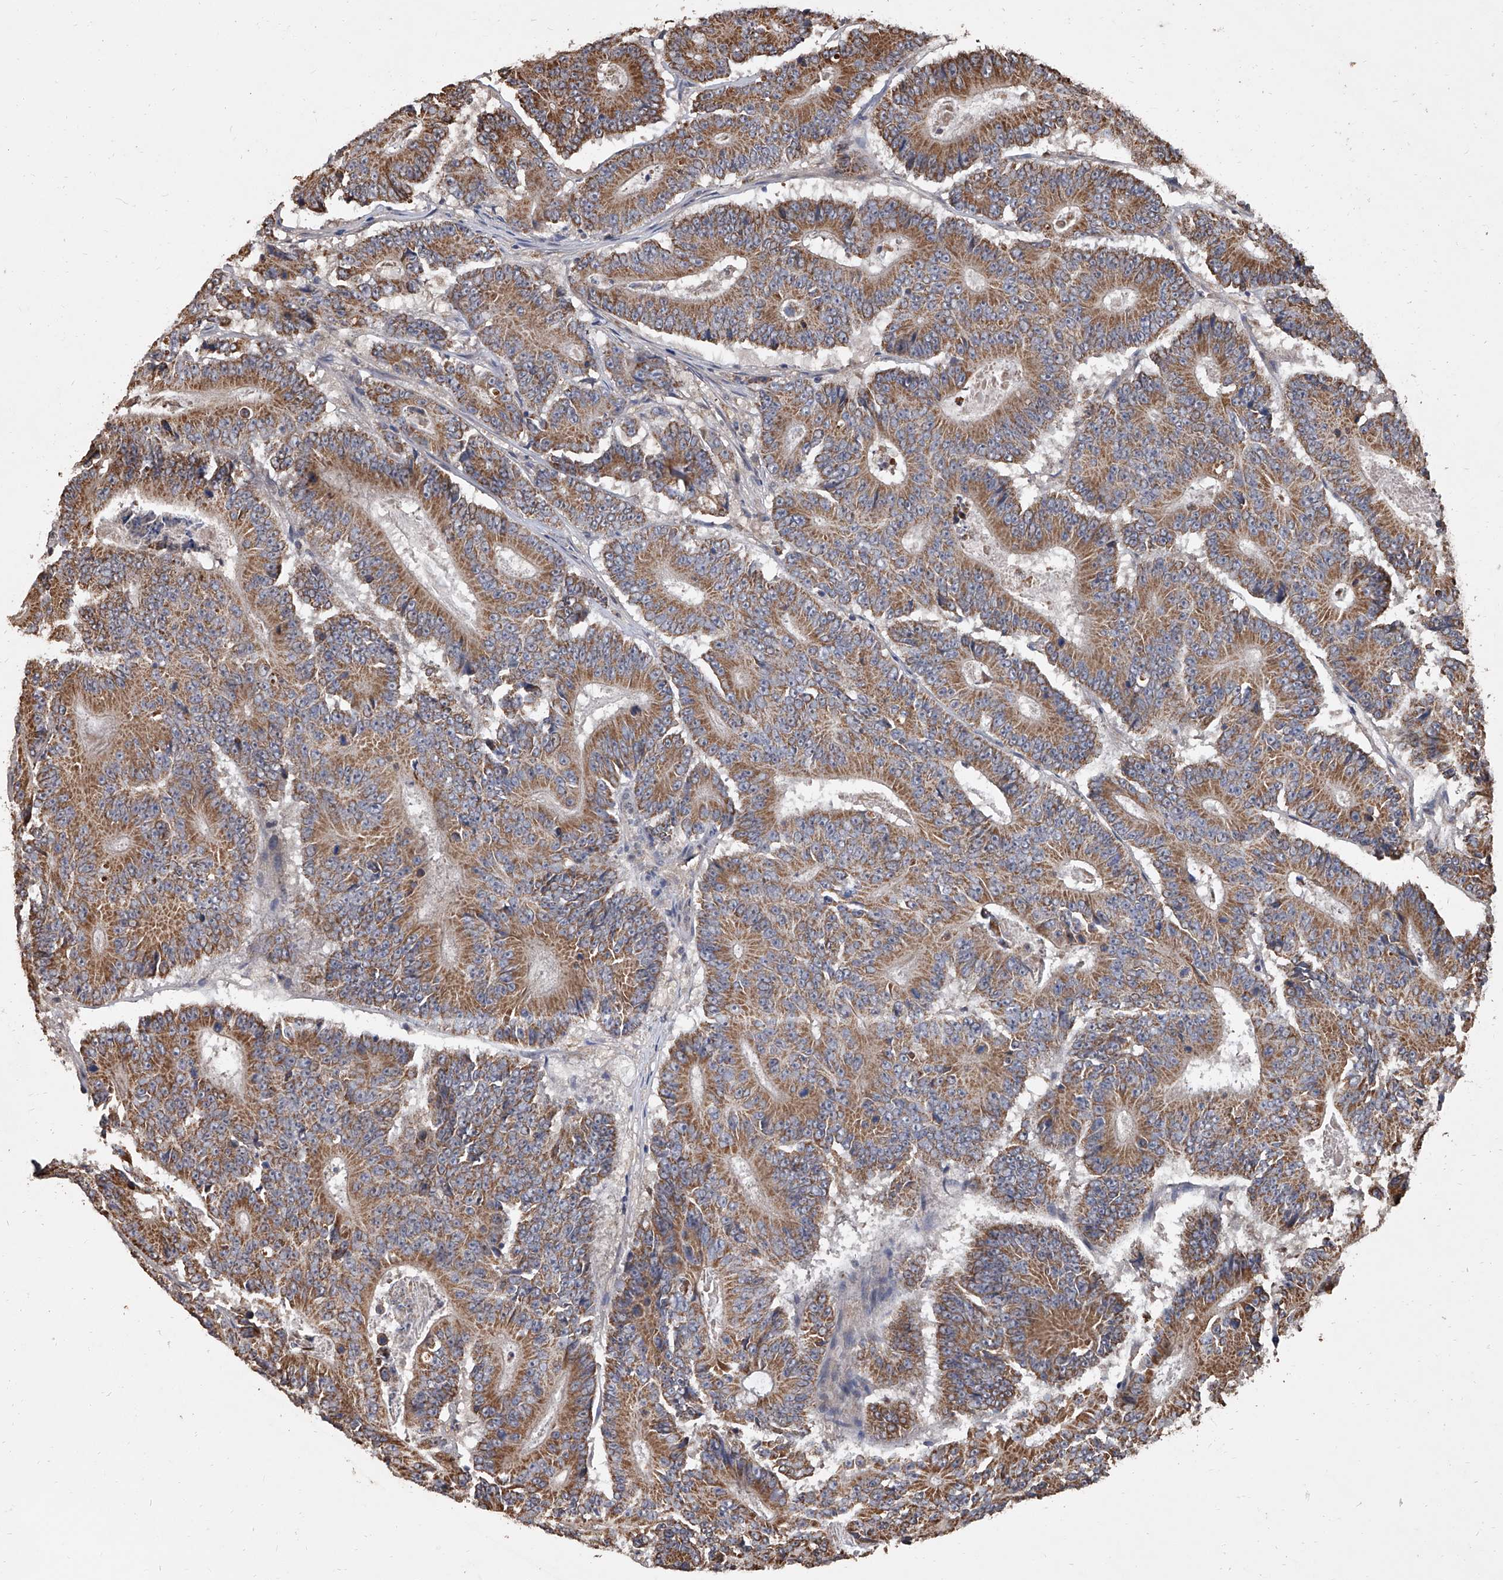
{"staining": {"intensity": "moderate", "quantity": ">75%", "location": "cytoplasmic/membranous"}, "tissue": "colorectal cancer", "cell_type": "Tumor cells", "image_type": "cancer", "snomed": [{"axis": "morphology", "description": "Adenocarcinoma, NOS"}, {"axis": "topography", "description": "Colon"}], "caption": "The image displays a brown stain indicating the presence of a protein in the cytoplasmic/membranous of tumor cells in adenocarcinoma (colorectal).", "gene": "LTV1", "patient": {"sex": "male", "age": 83}}